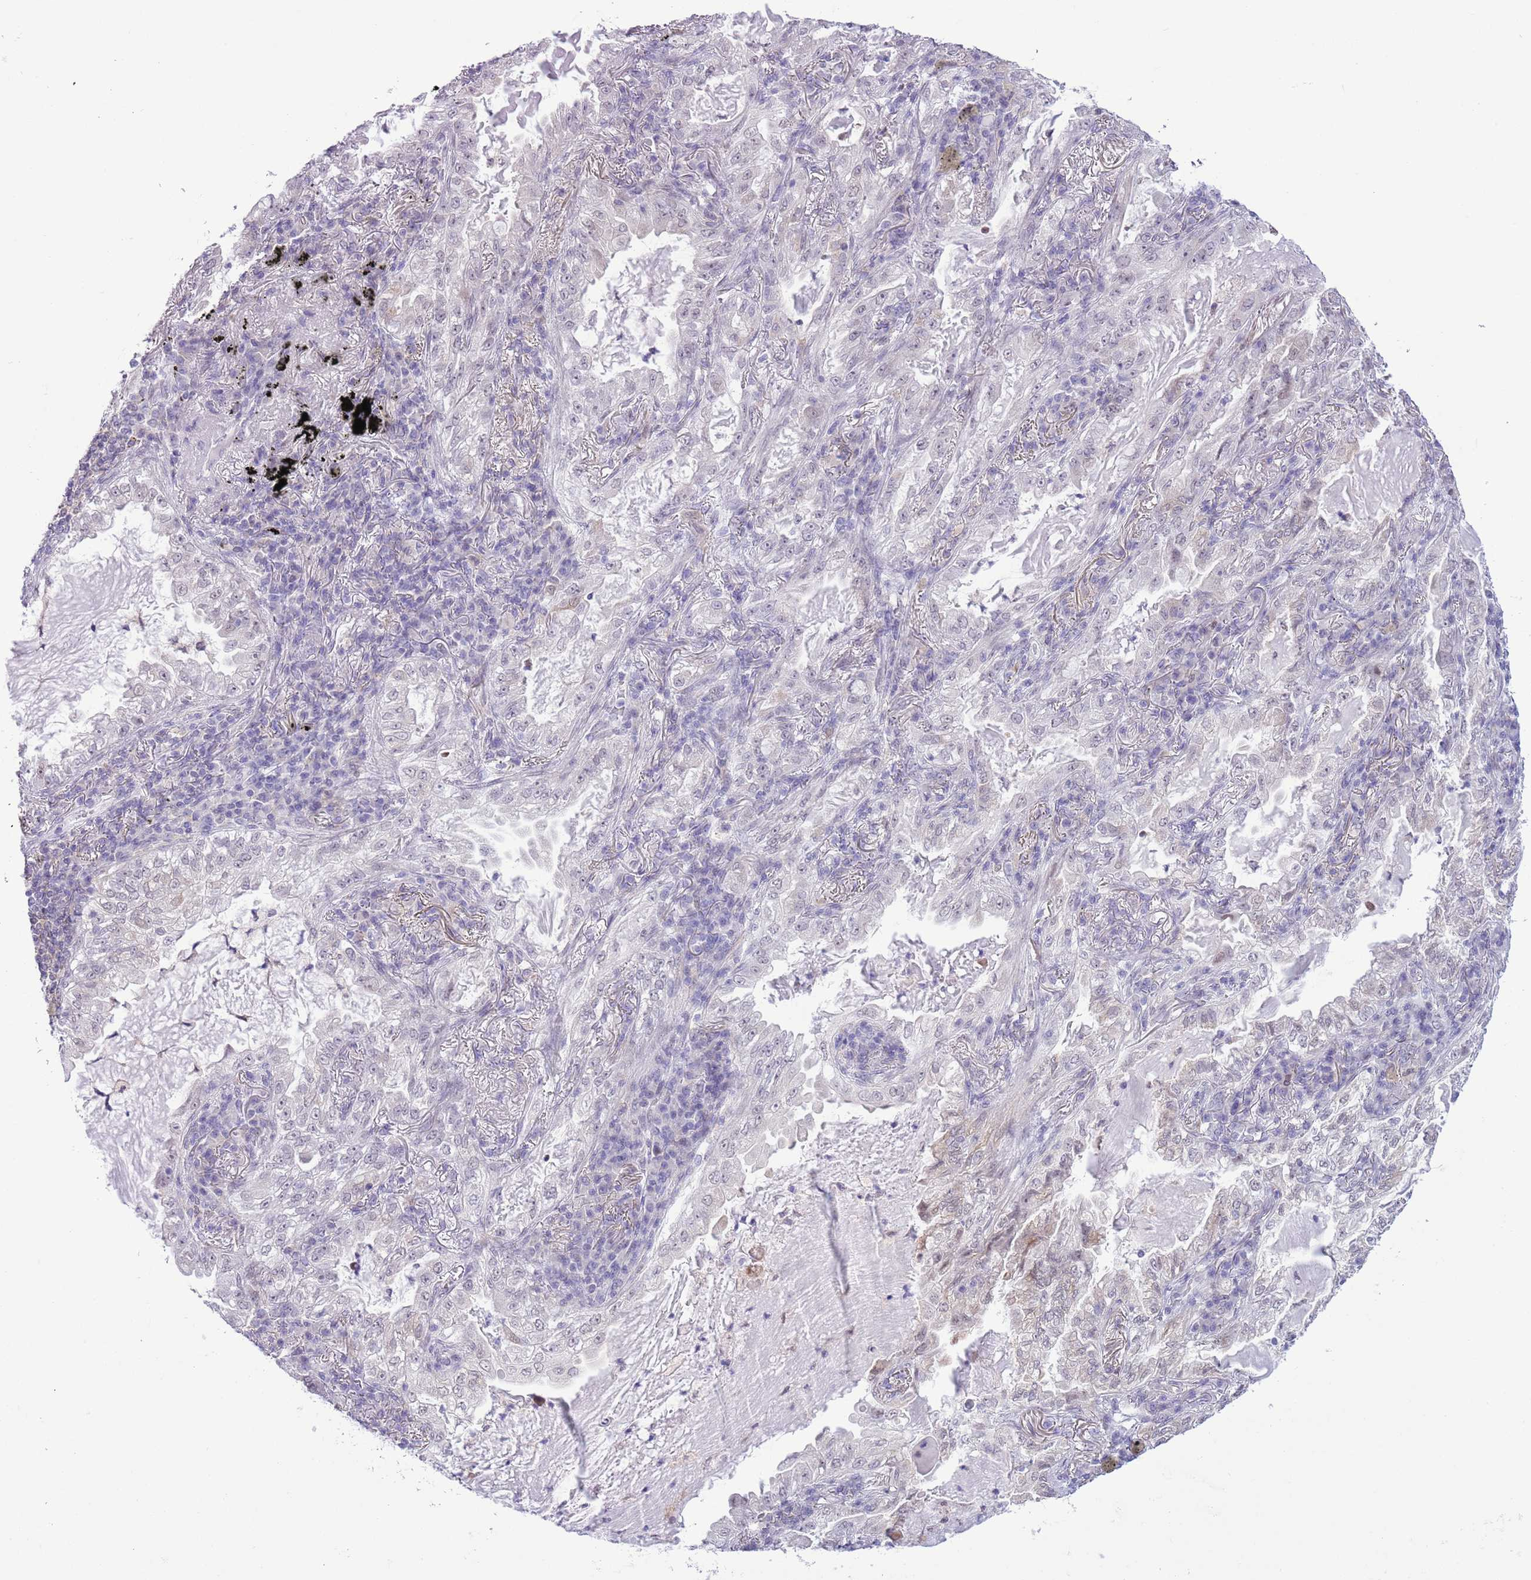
{"staining": {"intensity": "negative", "quantity": "none", "location": "none"}, "tissue": "lung cancer", "cell_type": "Tumor cells", "image_type": "cancer", "snomed": [{"axis": "morphology", "description": "Adenocarcinoma, NOS"}, {"axis": "topography", "description": "Lung"}], "caption": "Tumor cells are negative for protein expression in human lung cancer (adenocarcinoma).", "gene": "ZNF576", "patient": {"sex": "female", "age": 73}}